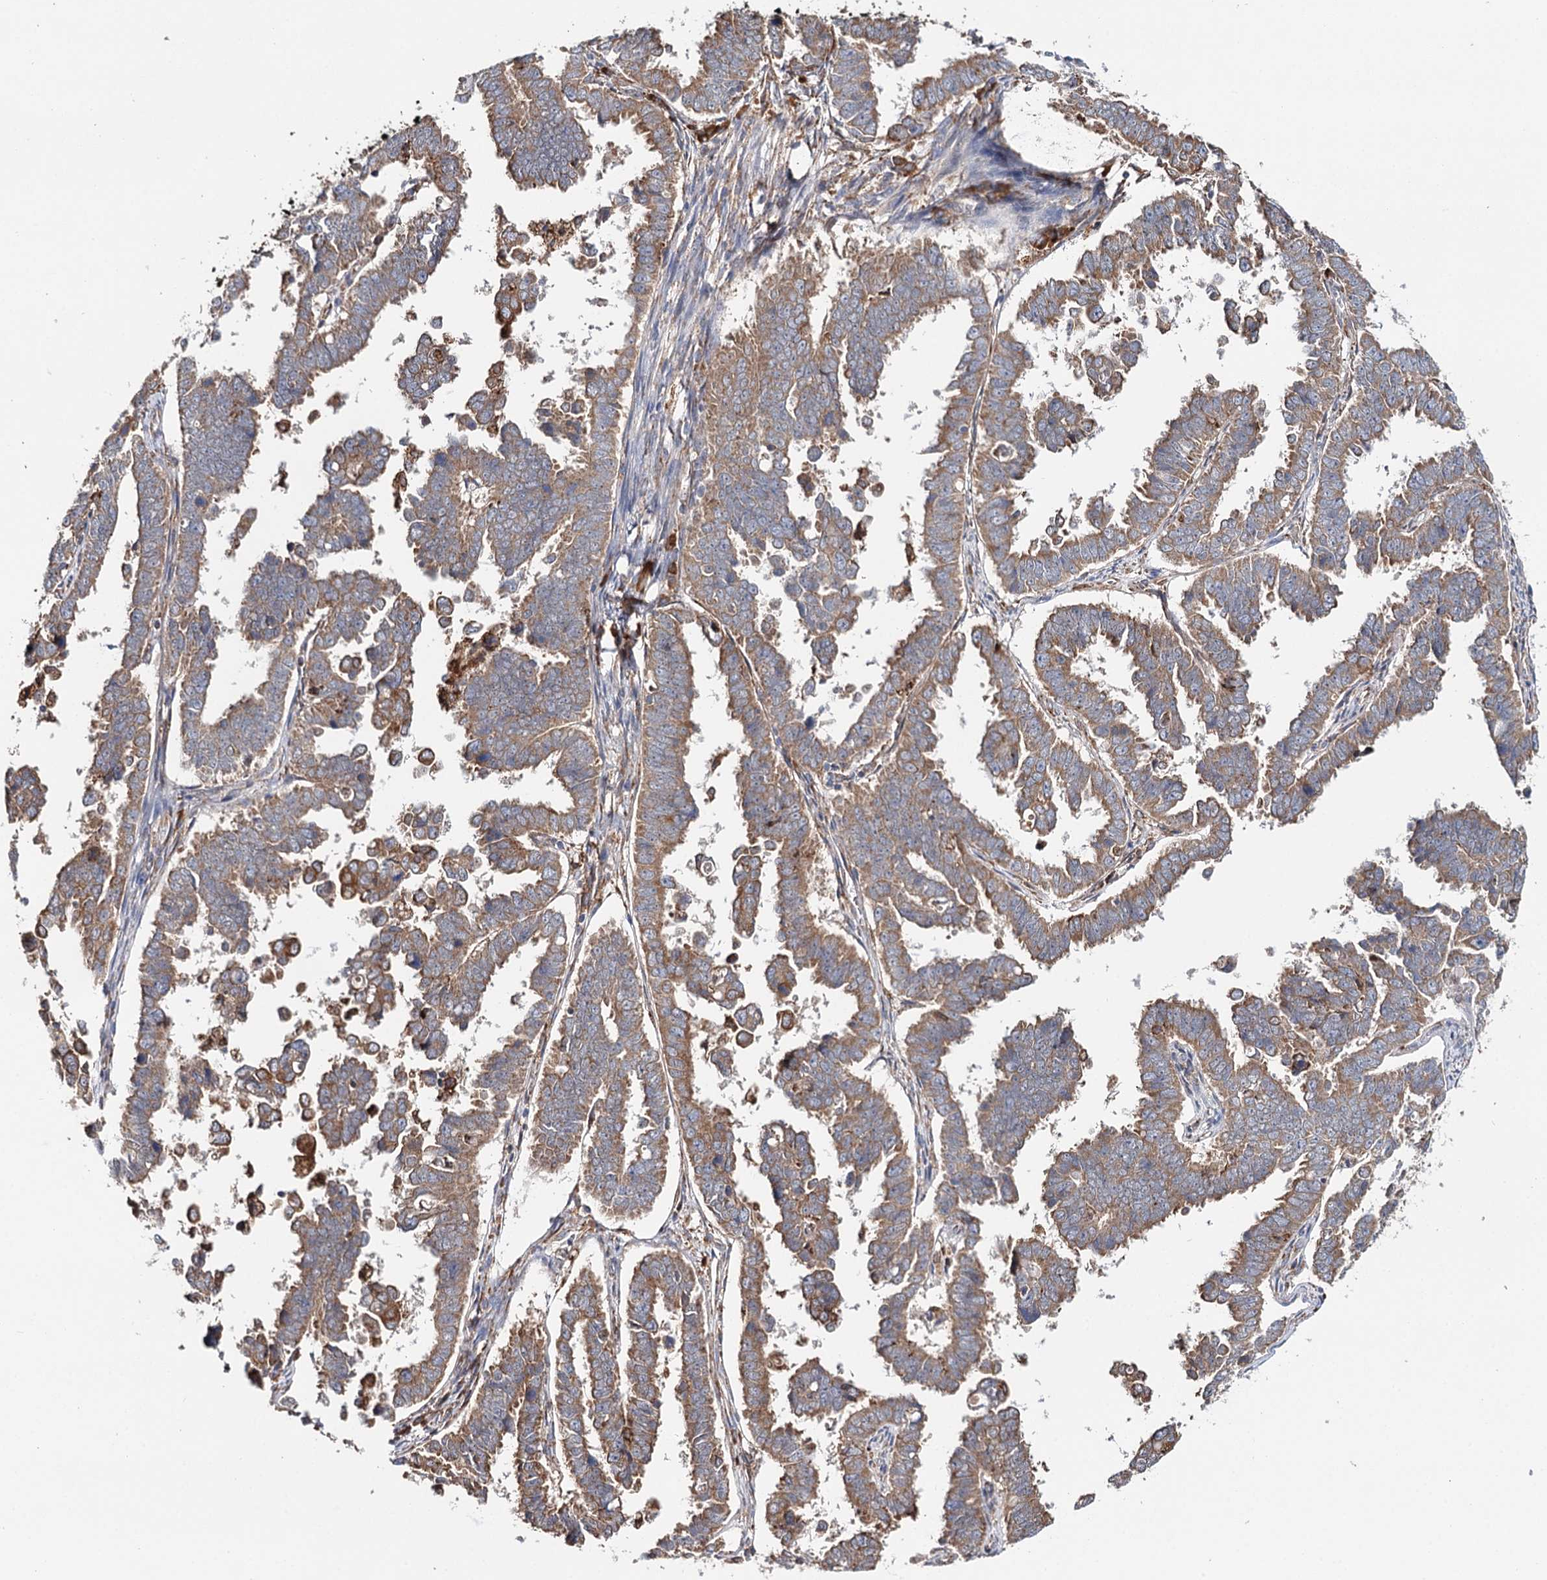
{"staining": {"intensity": "moderate", "quantity": ">75%", "location": "cytoplasmic/membranous"}, "tissue": "endometrial cancer", "cell_type": "Tumor cells", "image_type": "cancer", "snomed": [{"axis": "morphology", "description": "Adenocarcinoma, NOS"}, {"axis": "topography", "description": "Endometrium"}], "caption": "Protein expression analysis of endometrial cancer reveals moderate cytoplasmic/membranous staining in about >75% of tumor cells. The staining was performed using DAB, with brown indicating positive protein expression. Nuclei are stained blue with hematoxylin.", "gene": "VEGFA", "patient": {"sex": "female", "age": 75}}